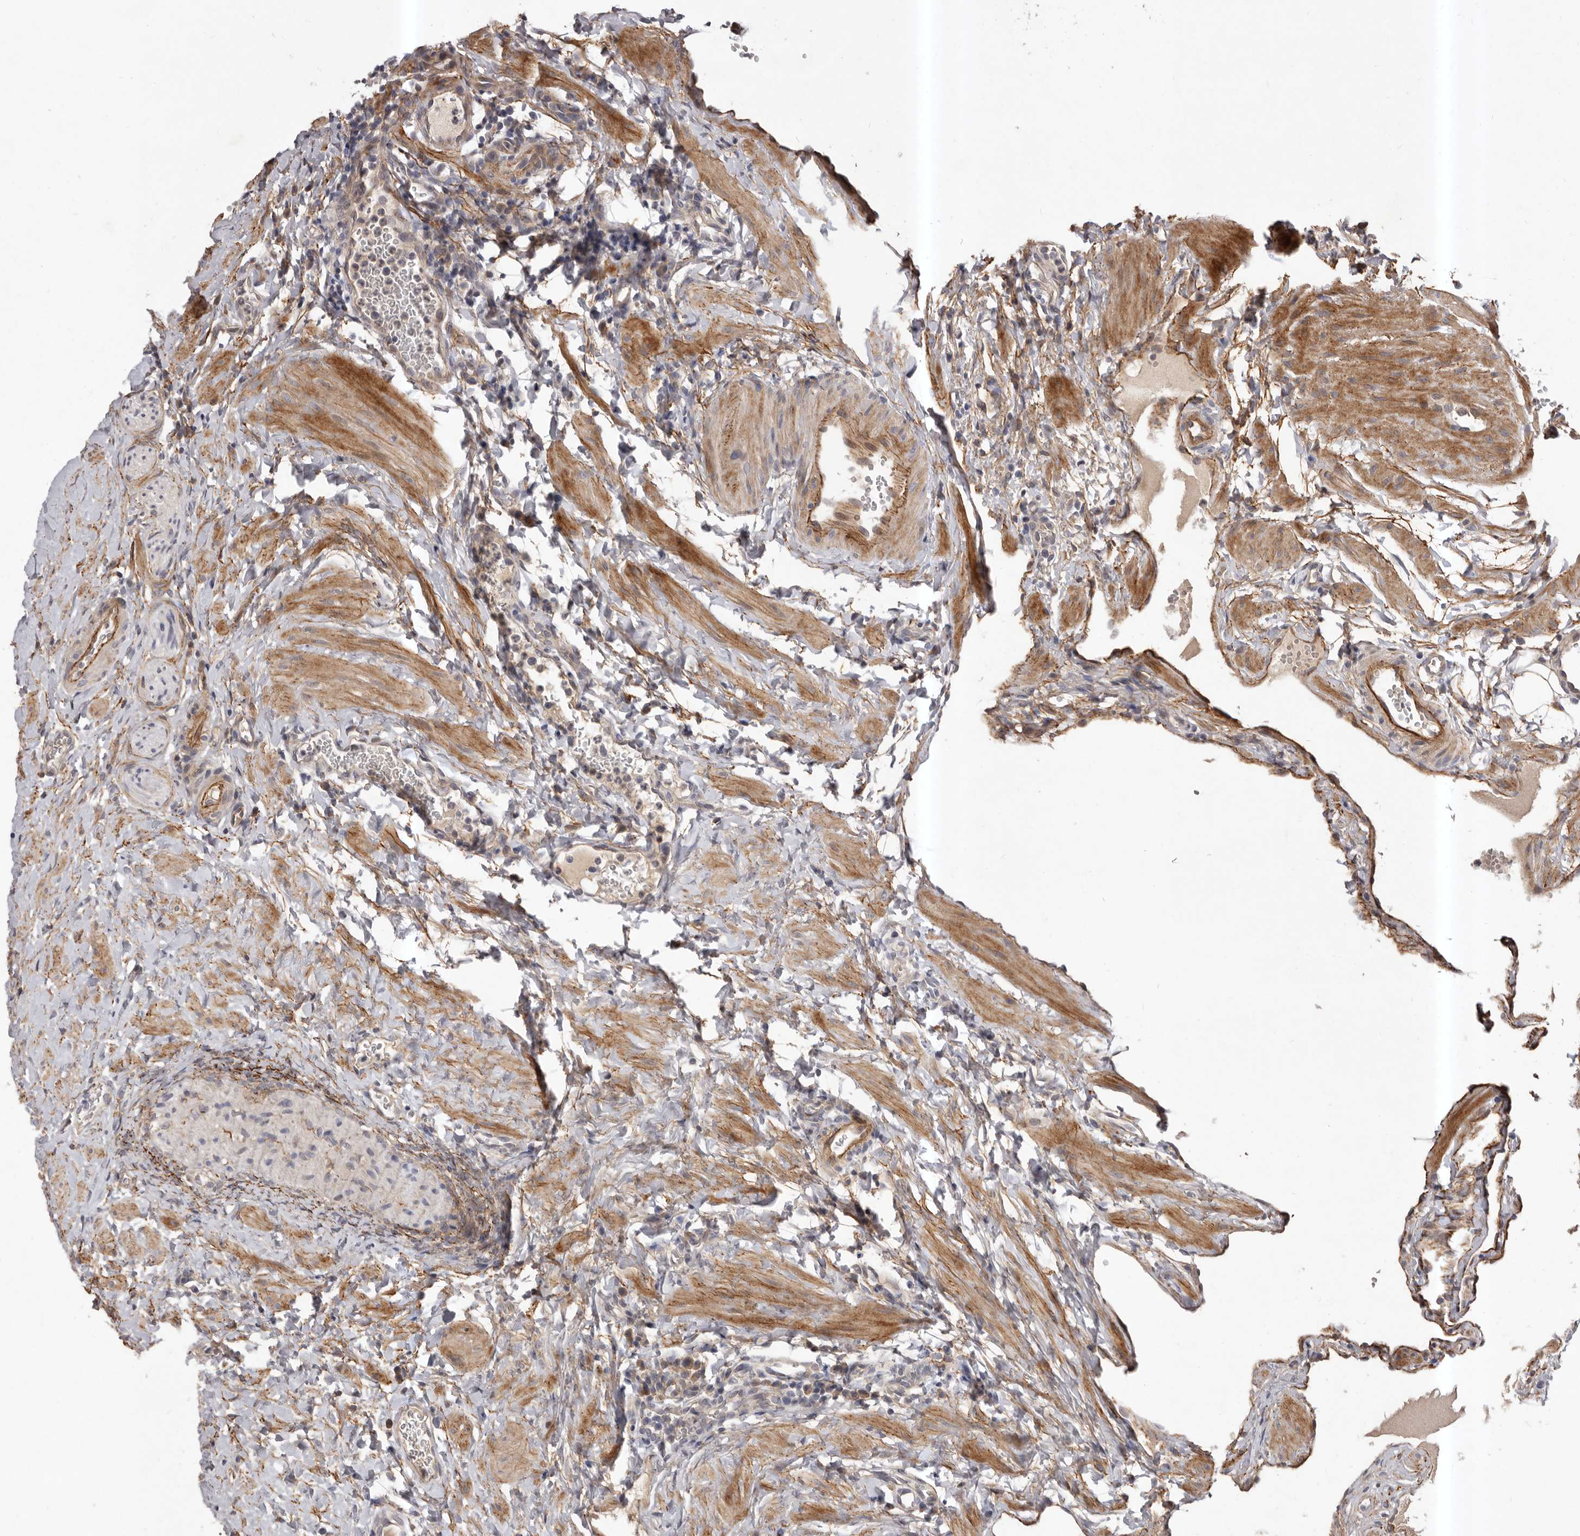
{"staining": {"intensity": "moderate", "quantity": ">75%", "location": "cytoplasmic/membranous"}, "tissue": "ovary", "cell_type": "Follicle cells", "image_type": "normal", "snomed": [{"axis": "morphology", "description": "Normal tissue, NOS"}, {"axis": "morphology", "description": "Cyst, NOS"}, {"axis": "topography", "description": "Ovary"}], "caption": "Ovary stained with DAB (3,3'-diaminobenzidine) immunohistochemistry displays medium levels of moderate cytoplasmic/membranous expression in about >75% of follicle cells.", "gene": "HBS1L", "patient": {"sex": "female", "age": 33}}